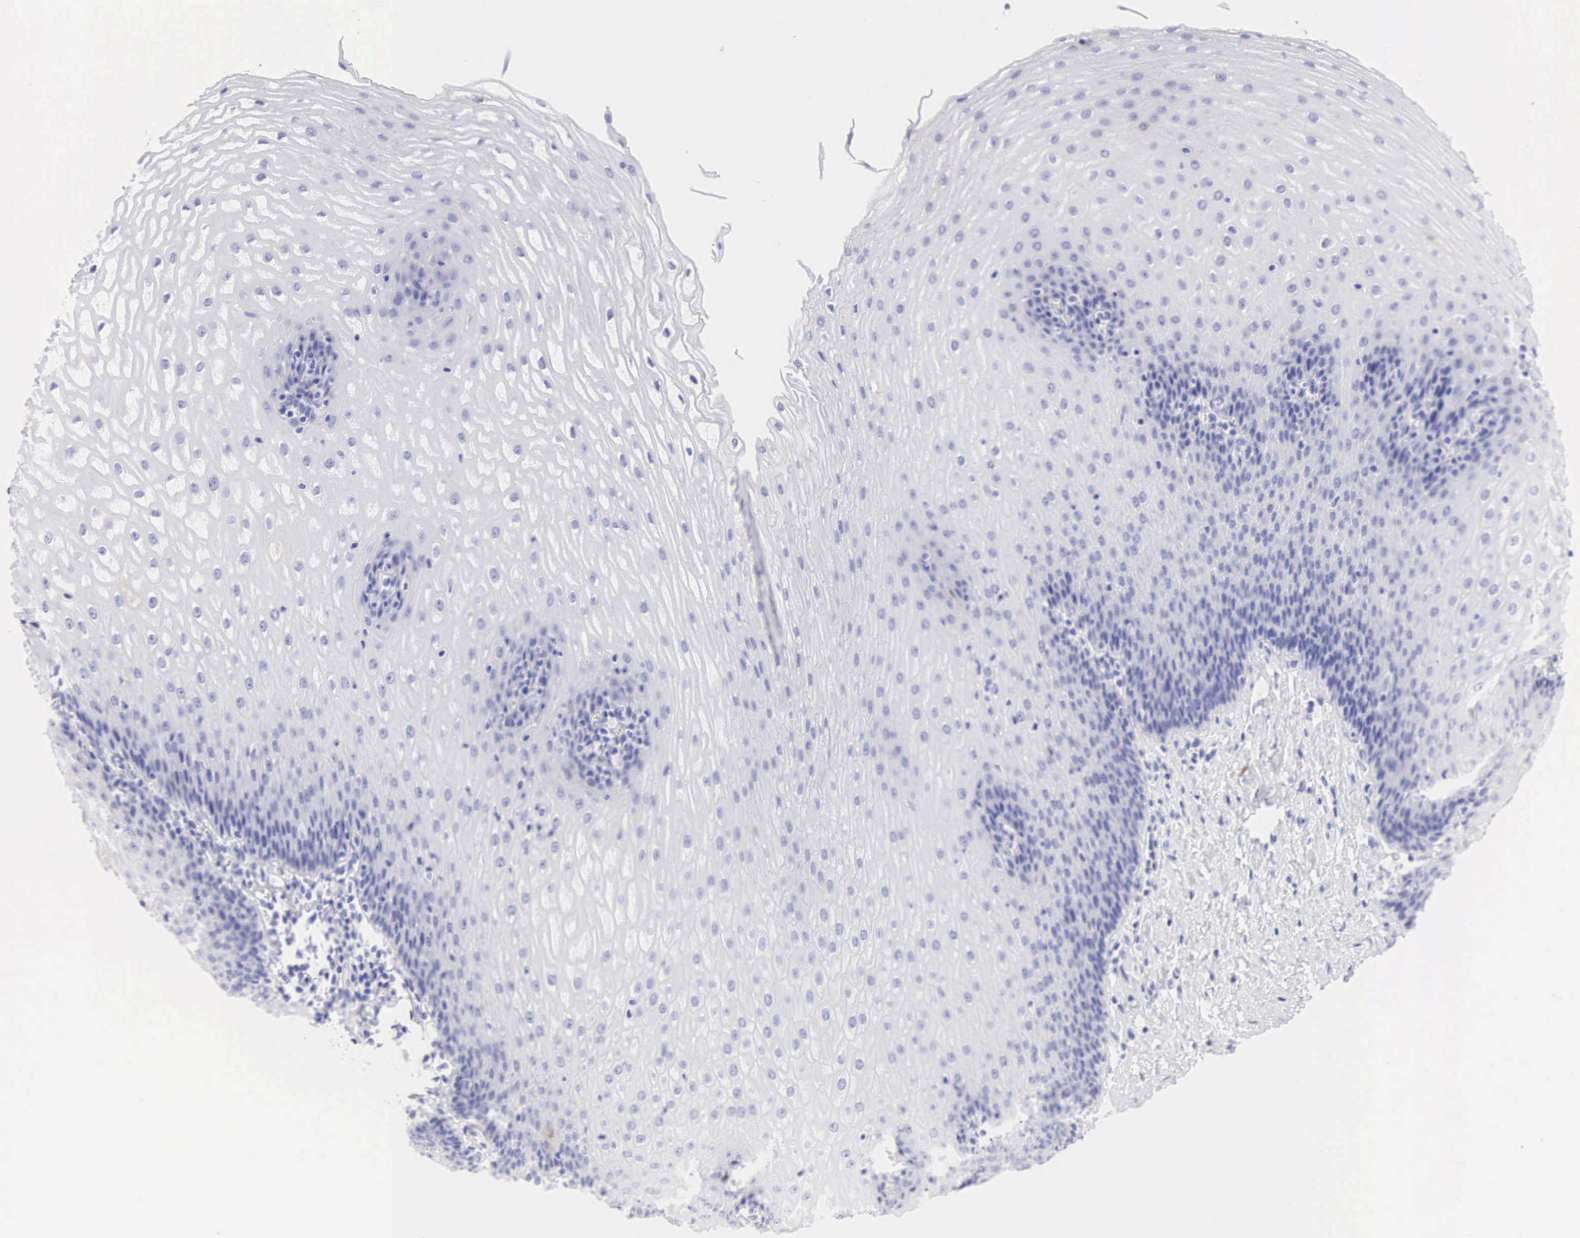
{"staining": {"intensity": "negative", "quantity": "none", "location": "none"}, "tissue": "esophagus", "cell_type": "Squamous epithelial cells", "image_type": "normal", "snomed": [{"axis": "morphology", "description": "Normal tissue, NOS"}, {"axis": "topography", "description": "Esophagus"}], "caption": "Immunohistochemistry micrograph of unremarkable esophagus: human esophagus stained with DAB (3,3'-diaminobenzidine) exhibits no significant protein positivity in squamous epithelial cells. (Stains: DAB immunohistochemistry with hematoxylin counter stain, Microscopy: brightfield microscopy at high magnification).", "gene": "CDKN2A", "patient": {"sex": "female", "age": 61}}